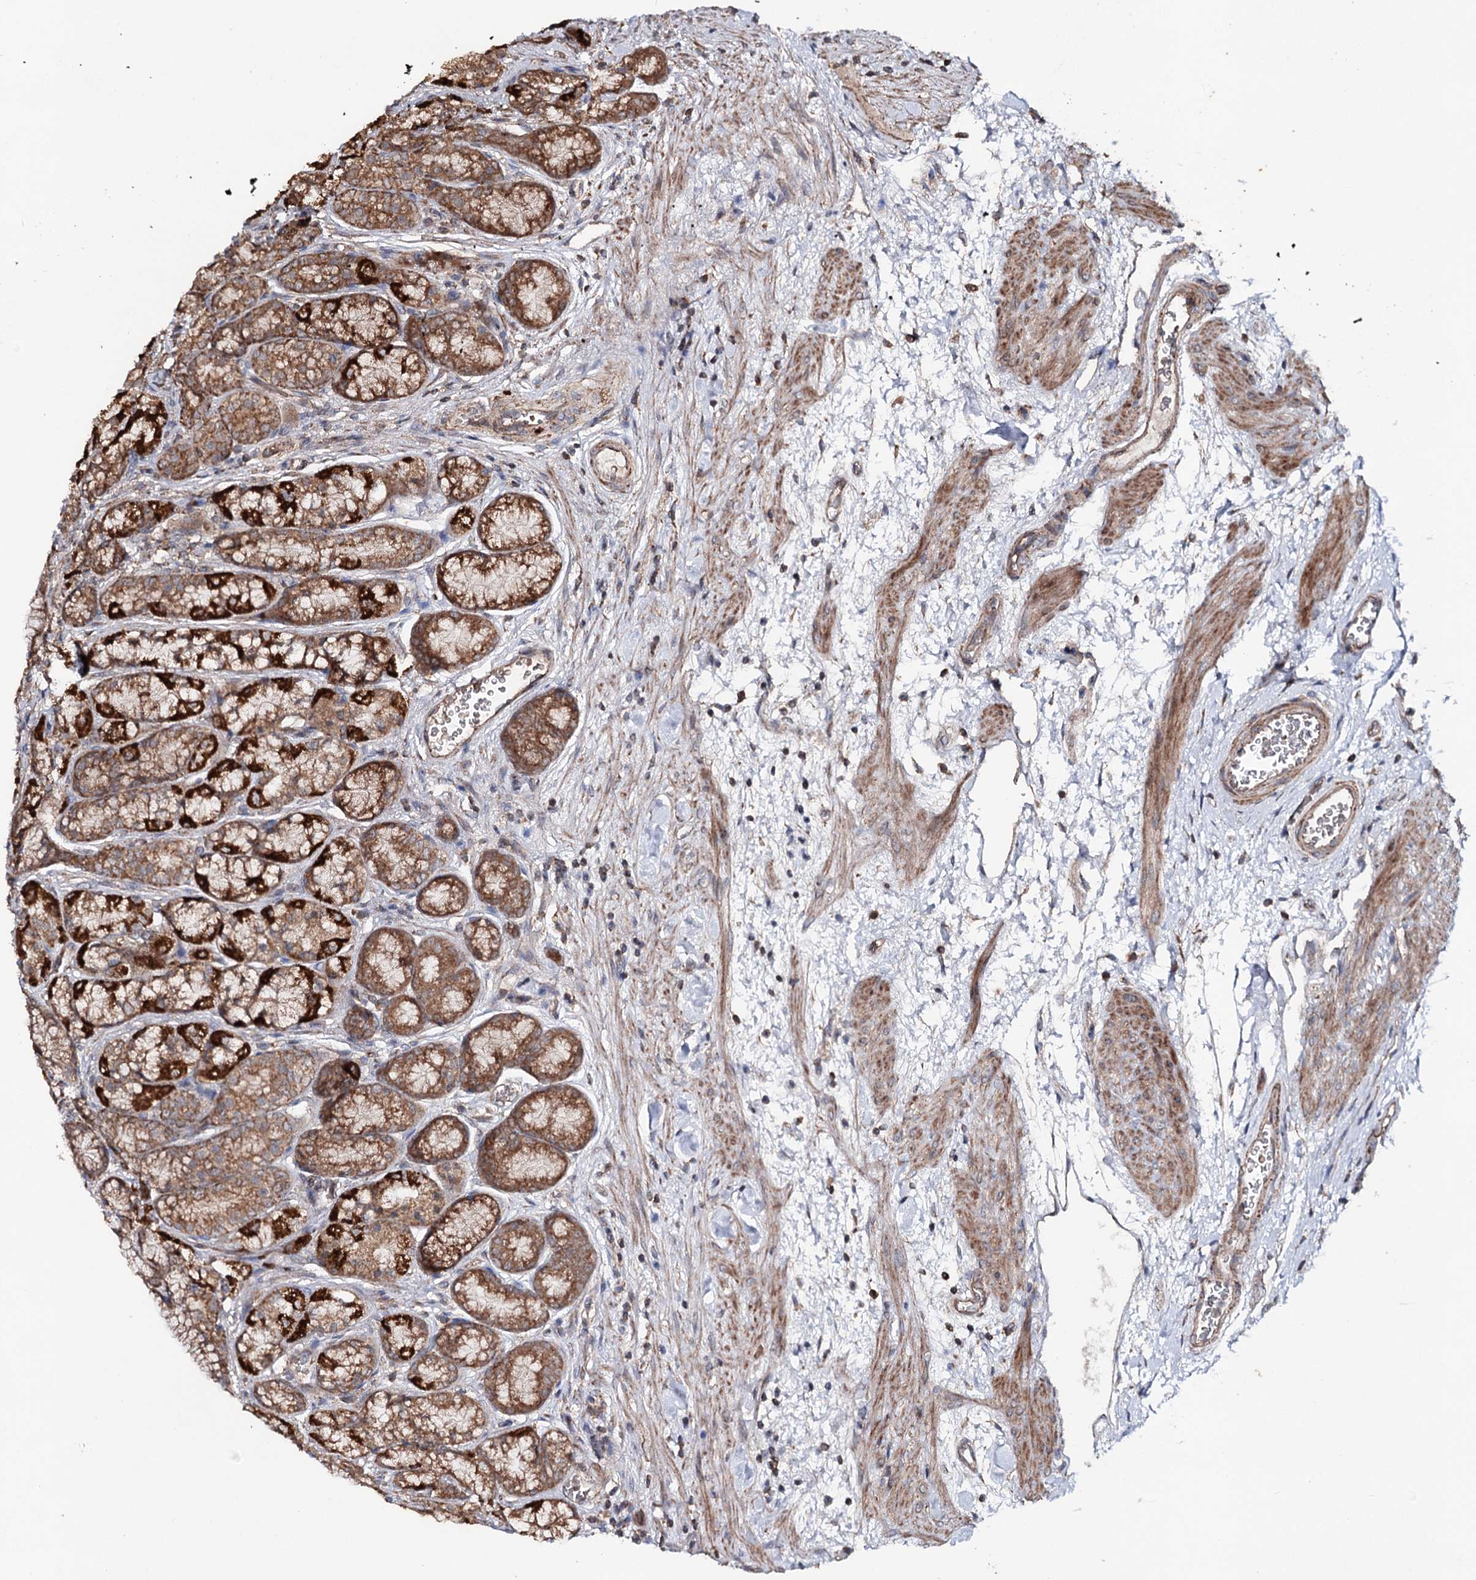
{"staining": {"intensity": "strong", "quantity": ">75%", "location": "cytoplasmic/membranous"}, "tissue": "stomach", "cell_type": "Glandular cells", "image_type": "normal", "snomed": [{"axis": "morphology", "description": "Normal tissue, NOS"}, {"axis": "morphology", "description": "Adenocarcinoma, NOS"}, {"axis": "morphology", "description": "Adenocarcinoma, High grade"}, {"axis": "topography", "description": "Stomach, upper"}, {"axis": "topography", "description": "Stomach"}], "caption": "Protein analysis of unremarkable stomach demonstrates strong cytoplasmic/membranous staining in approximately >75% of glandular cells. Using DAB (3,3'-diaminobenzidine) (brown) and hematoxylin (blue) stains, captured at high magnification using brightfield microscopy.", "gene": "MINDY3", "patient": {"sex": "female", "age": 65}}